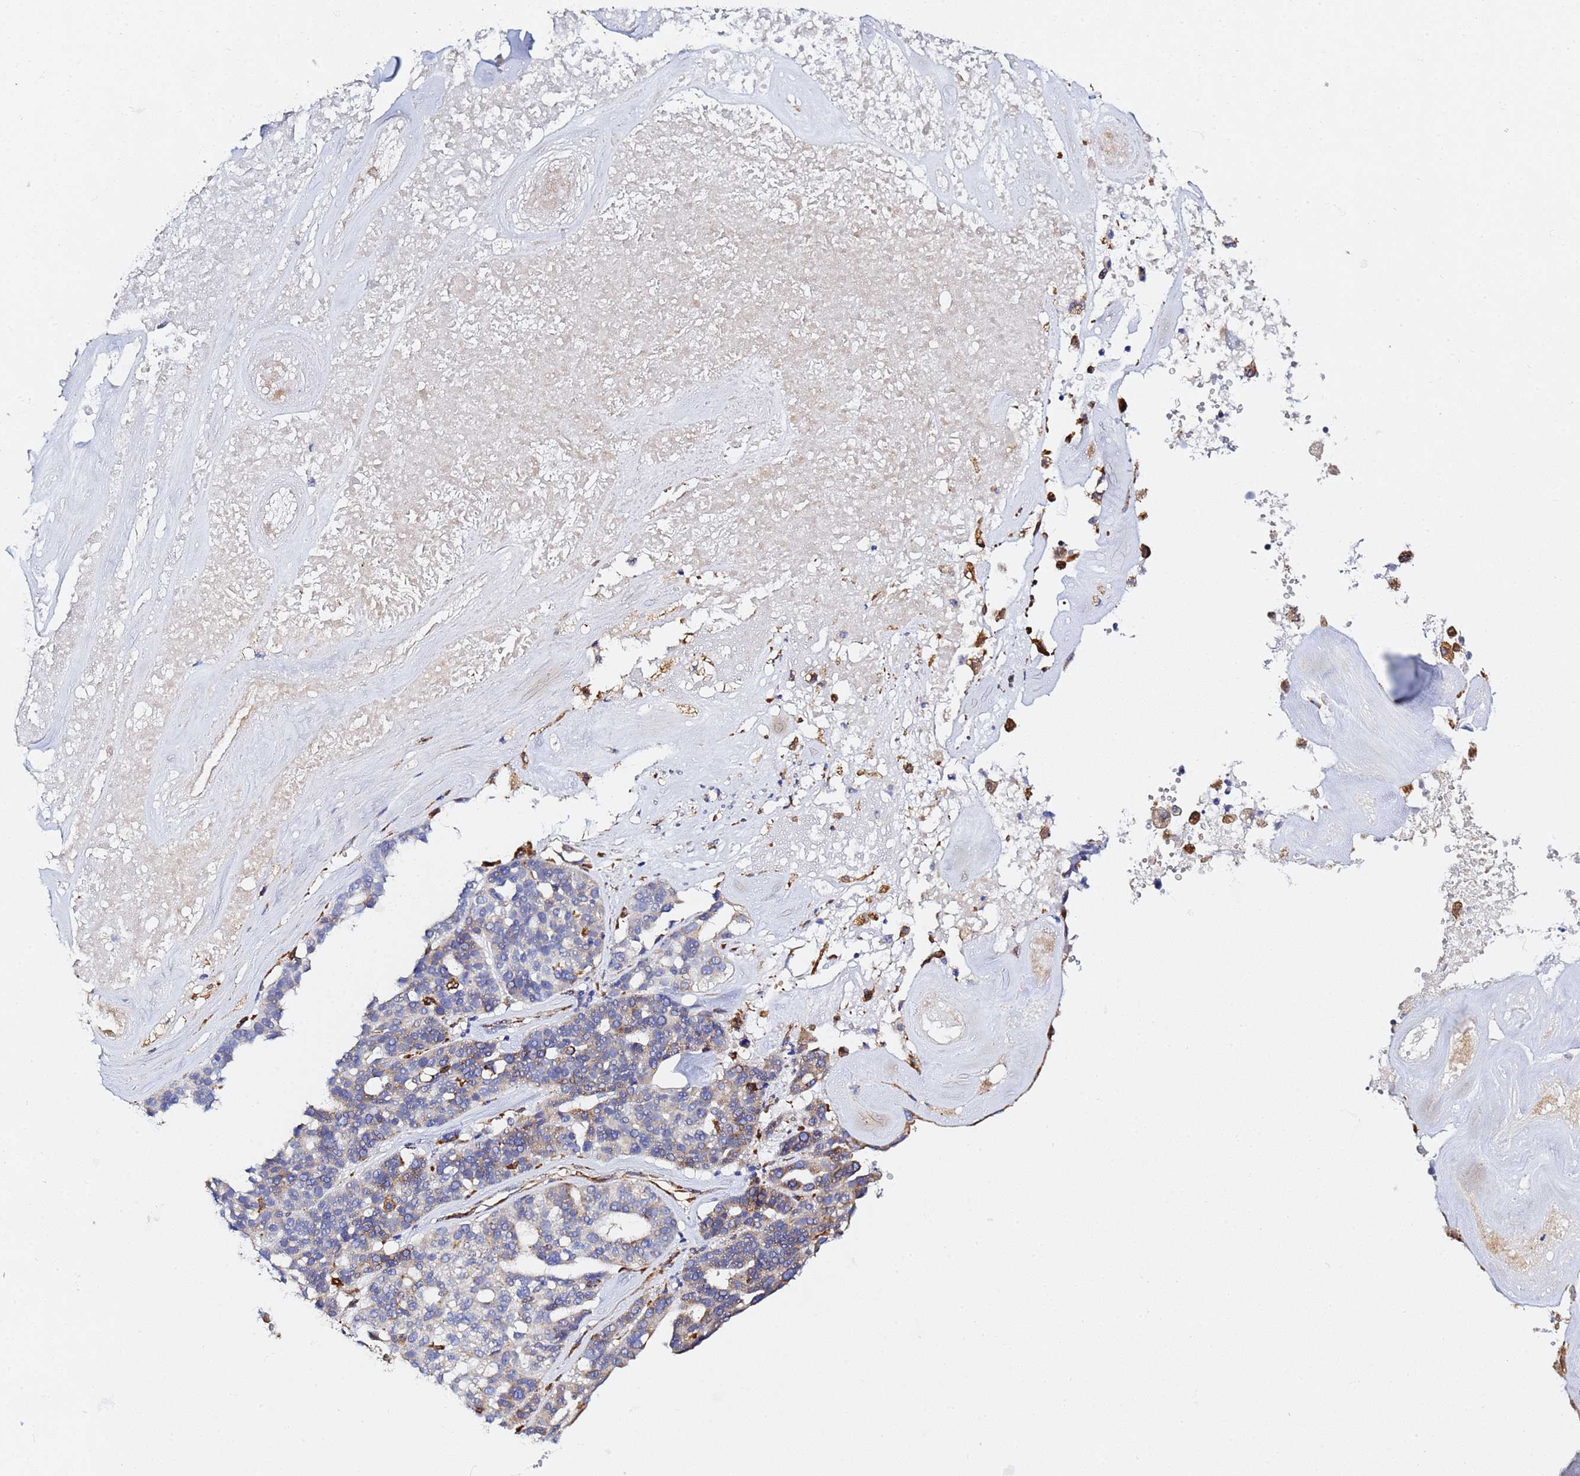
{"staining": {"intensity": "weak", "quantity": "<25%", "location": "cytoplasmic/membranous"}, "tissue": "ovarian cancer", "cell_type": "Tumor cells", "image_type": "cancer", "snomed": [{"axis": "morphology", "description": "Cystadenocarcinoma, serous, NOS"}, {"axis": "topography", "description": "Ovary"}], "caption": "Tumor cells are negative for brown protein staining in serous cystadenocarcinoma (ovarian).", "gene": "GDAP2", "patient": {"sex": "female", "age": 59}}